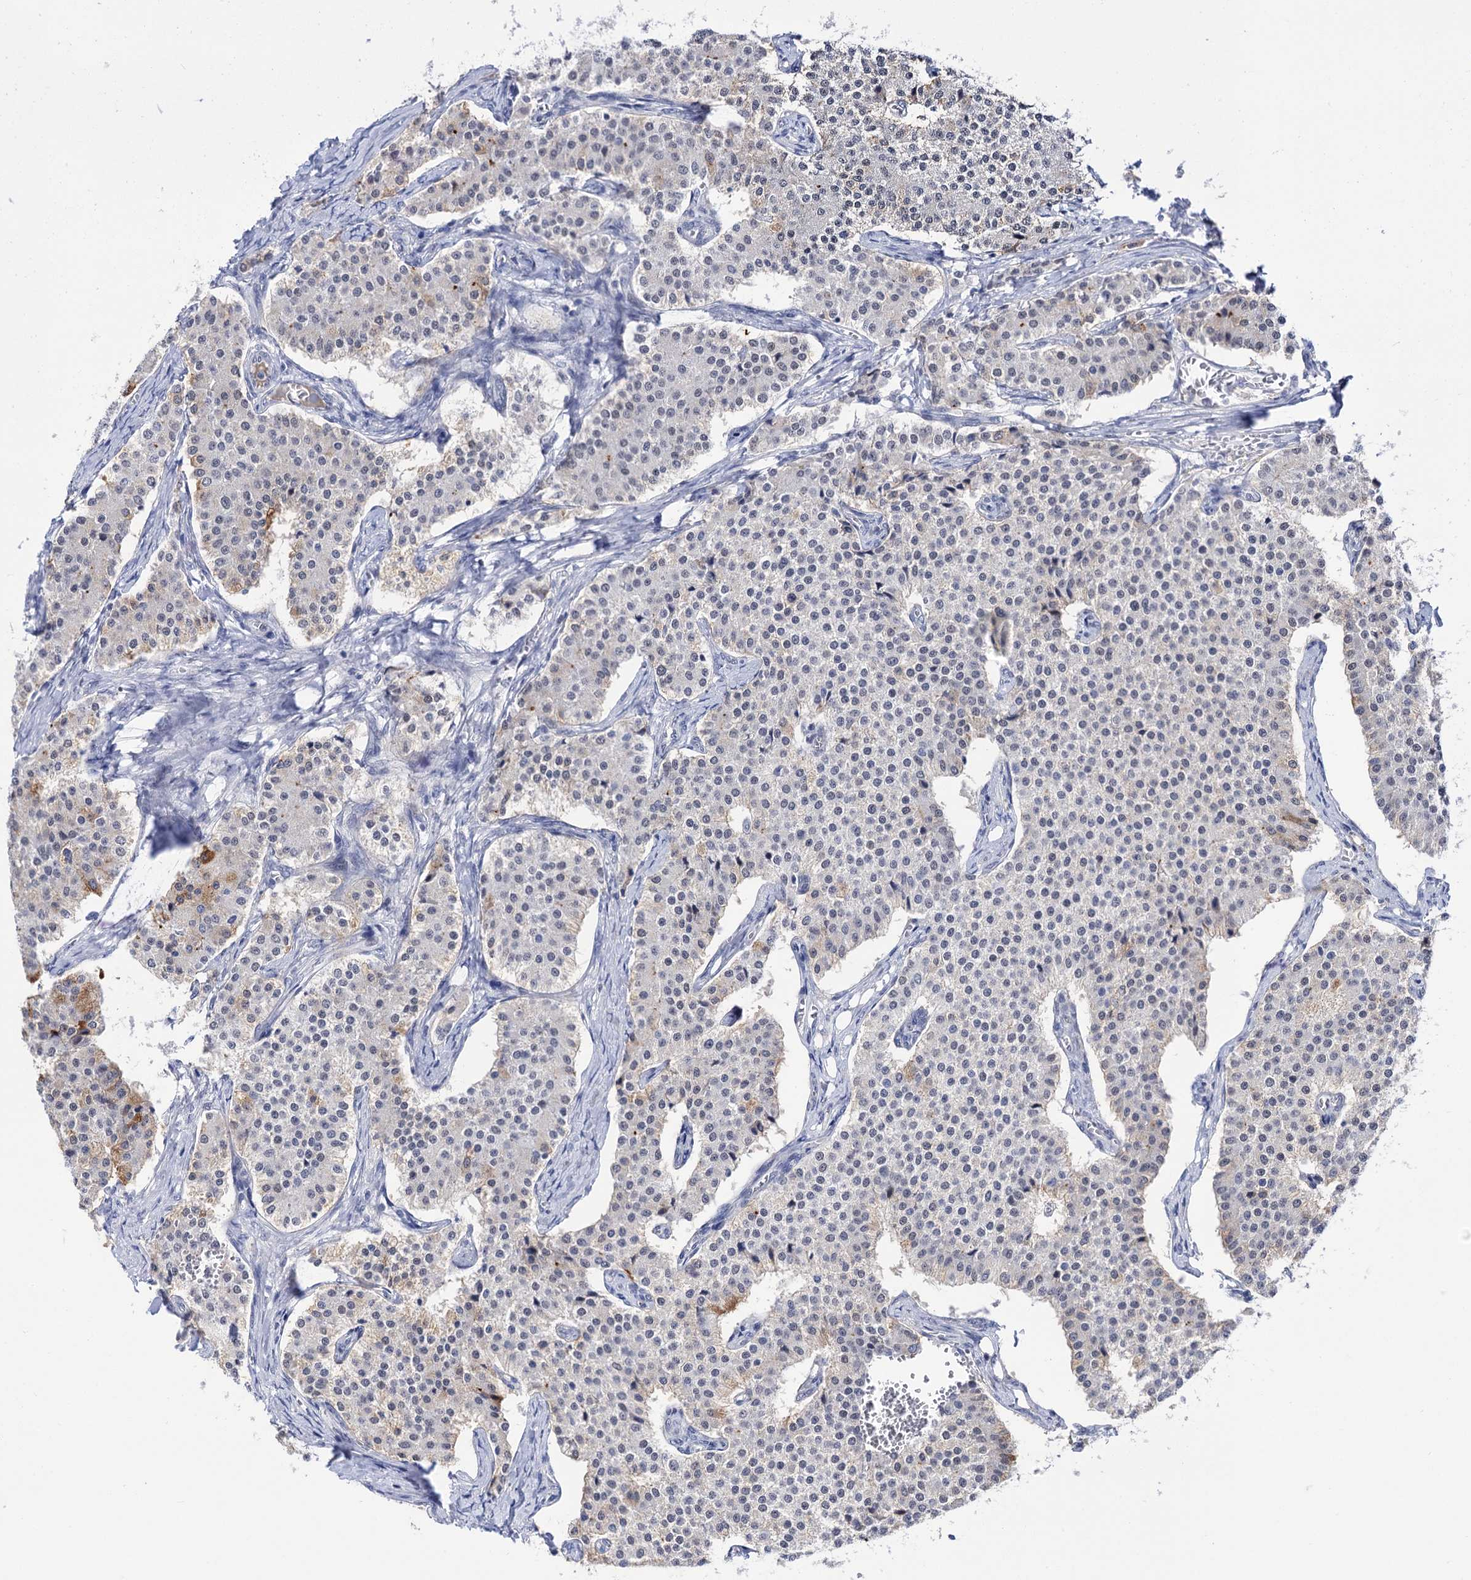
{"staining": {"intensity": "negative", "quantity": "none", "location": "none"}, "tissue": "carcinoid", "cell_type": "Tumor cells", "image_type": "cancer", "snomed": [{"axis": "morphology", "description": "Carcinoid, malignant, NOS"}, {"axis": "topography", "description": "Colon"}], "caption": "Tumor cells show no significant protein positivity in malignant carcinoid. The staining is performed using DAB (3,3'-diaminobenzidine) brown chromogen with nuclei counter-stained in using hematoxylin.", "gene": "NEK10", "patient": {"sex": "female", "age": 52}}